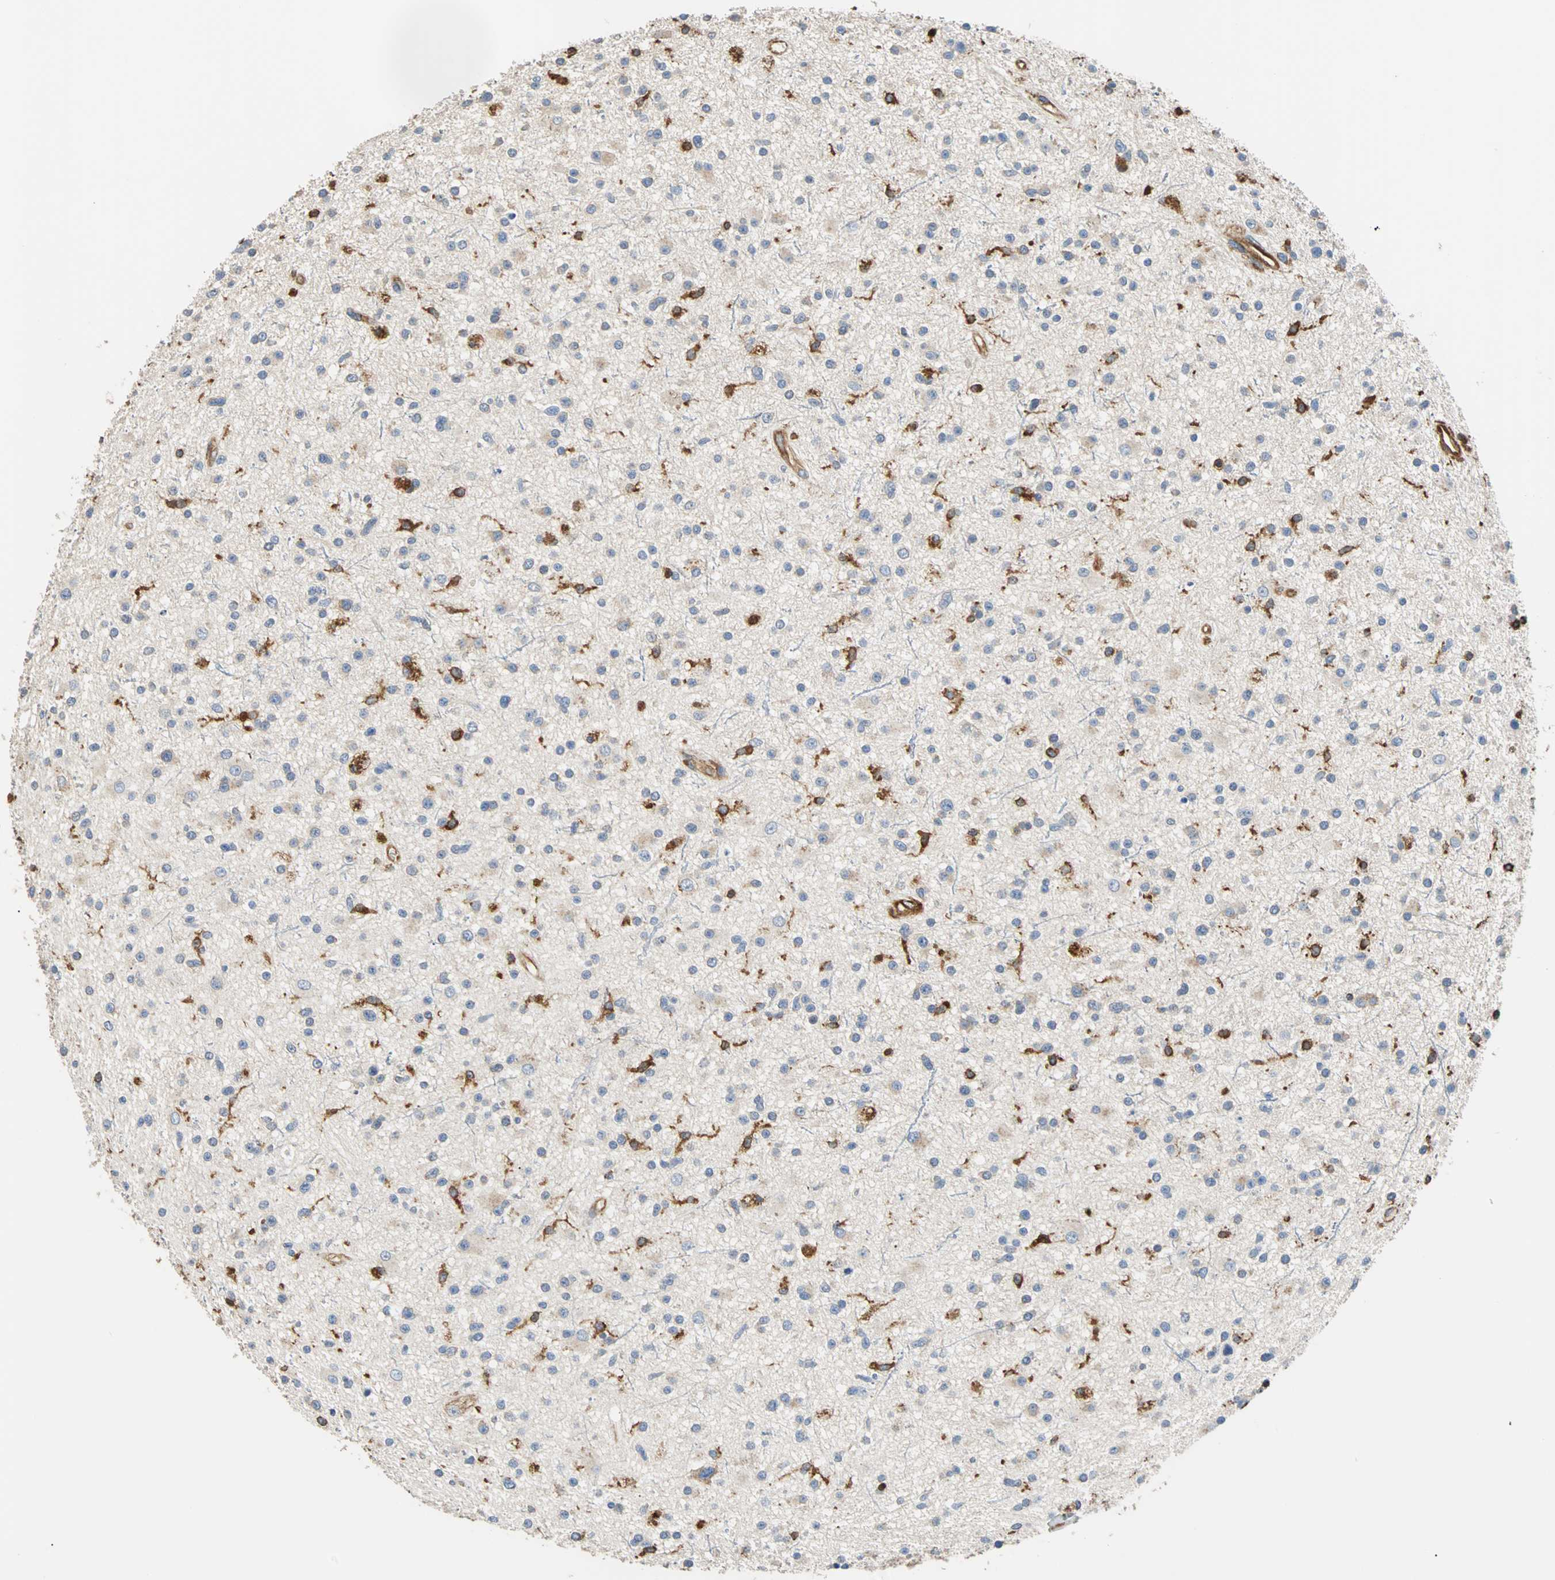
{"staining": {"intensity": "negative", "quantity": "none", "location": "none"}, "tissue": "glioma", "cell_type": "Tumor cells", "image_type": "cancer", "snomed": [{"axis": "morphology", "description": "Glioma, malignant, High grade"}, {"axis": "topography", "description": "Brain"}], "caption": "The photomicrograph exhibits no significant positivity in tumor cells of malignant high-grade glioma.", "gene": "PLCG2", "patient": {"sex": "male", "age": 33}}